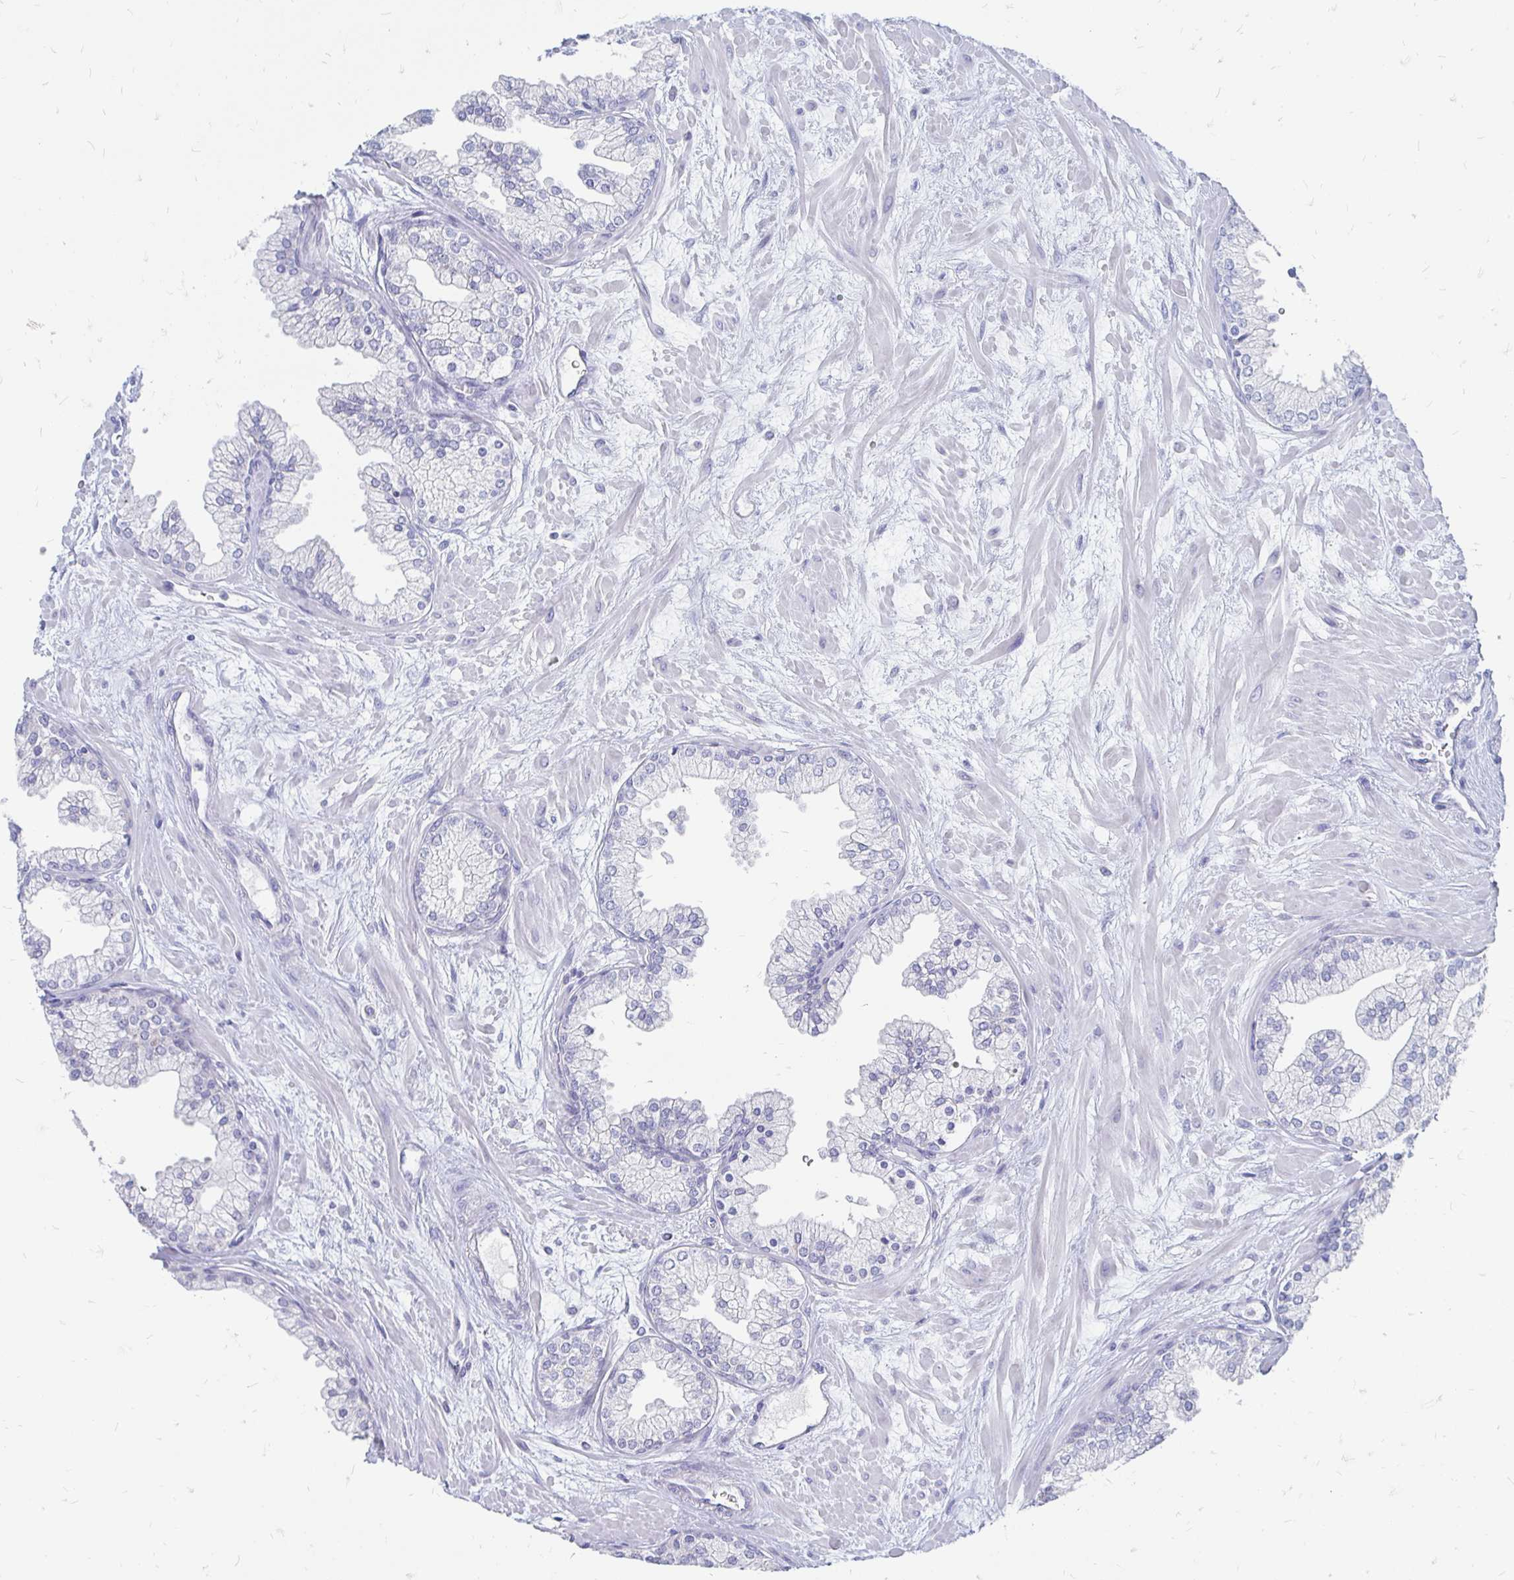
{"staining": {"intensity": "negative", "quantity": "none", "location": "none"}, "tissue": "prostate", "cell_type": "Glandular cells", "image_type": "normal", "snomed": [{"axis": "morphology", "description": "Normal tissue, NOS"}, {"axis": "topography", "description": "Prostate"}, {"axis": "topography", "description": "Peripheral nerve tissue"}], "caption": "IHC micrograph of normal prostate: prostate stained with DAB exhibits no significant protein staining in glandular cells. The staining was performed using DAB (3,3'-diaminobenzidine) to visualize the protein expression in brown, while the nuclei were stained in blue with hematoxylin (Magnification: 20x).", "gene": "PEG10", "patient": {"sex": "male", "age": 61}}